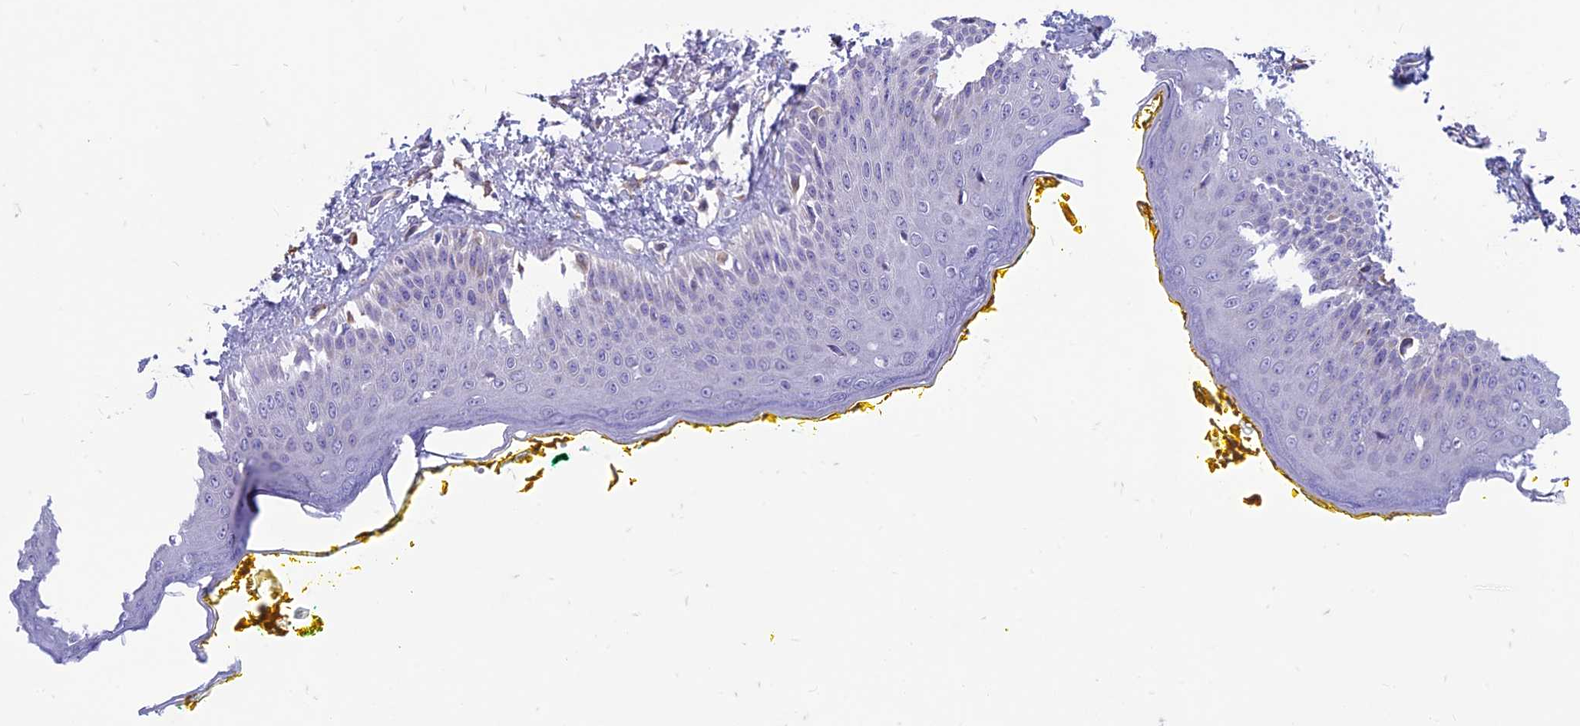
{"staining": {"intensity": "negative", "quantity": "none", "location": "none"}, "tissue": "oral mucosa", "cell_type": "Squamous epithelial cells", "image_type": "normal", "snomed": [{"axis": "morphology", "description": "Normal tissue, NOS"}, {"axis": "topography", "description": "Oral tissue"}], "caption": "A micrograph of human oral mucosa is negative for staining in squamous epithelial cells.", "gene": "CENATAC", "patient": {"sex": "female", "age": 70}}